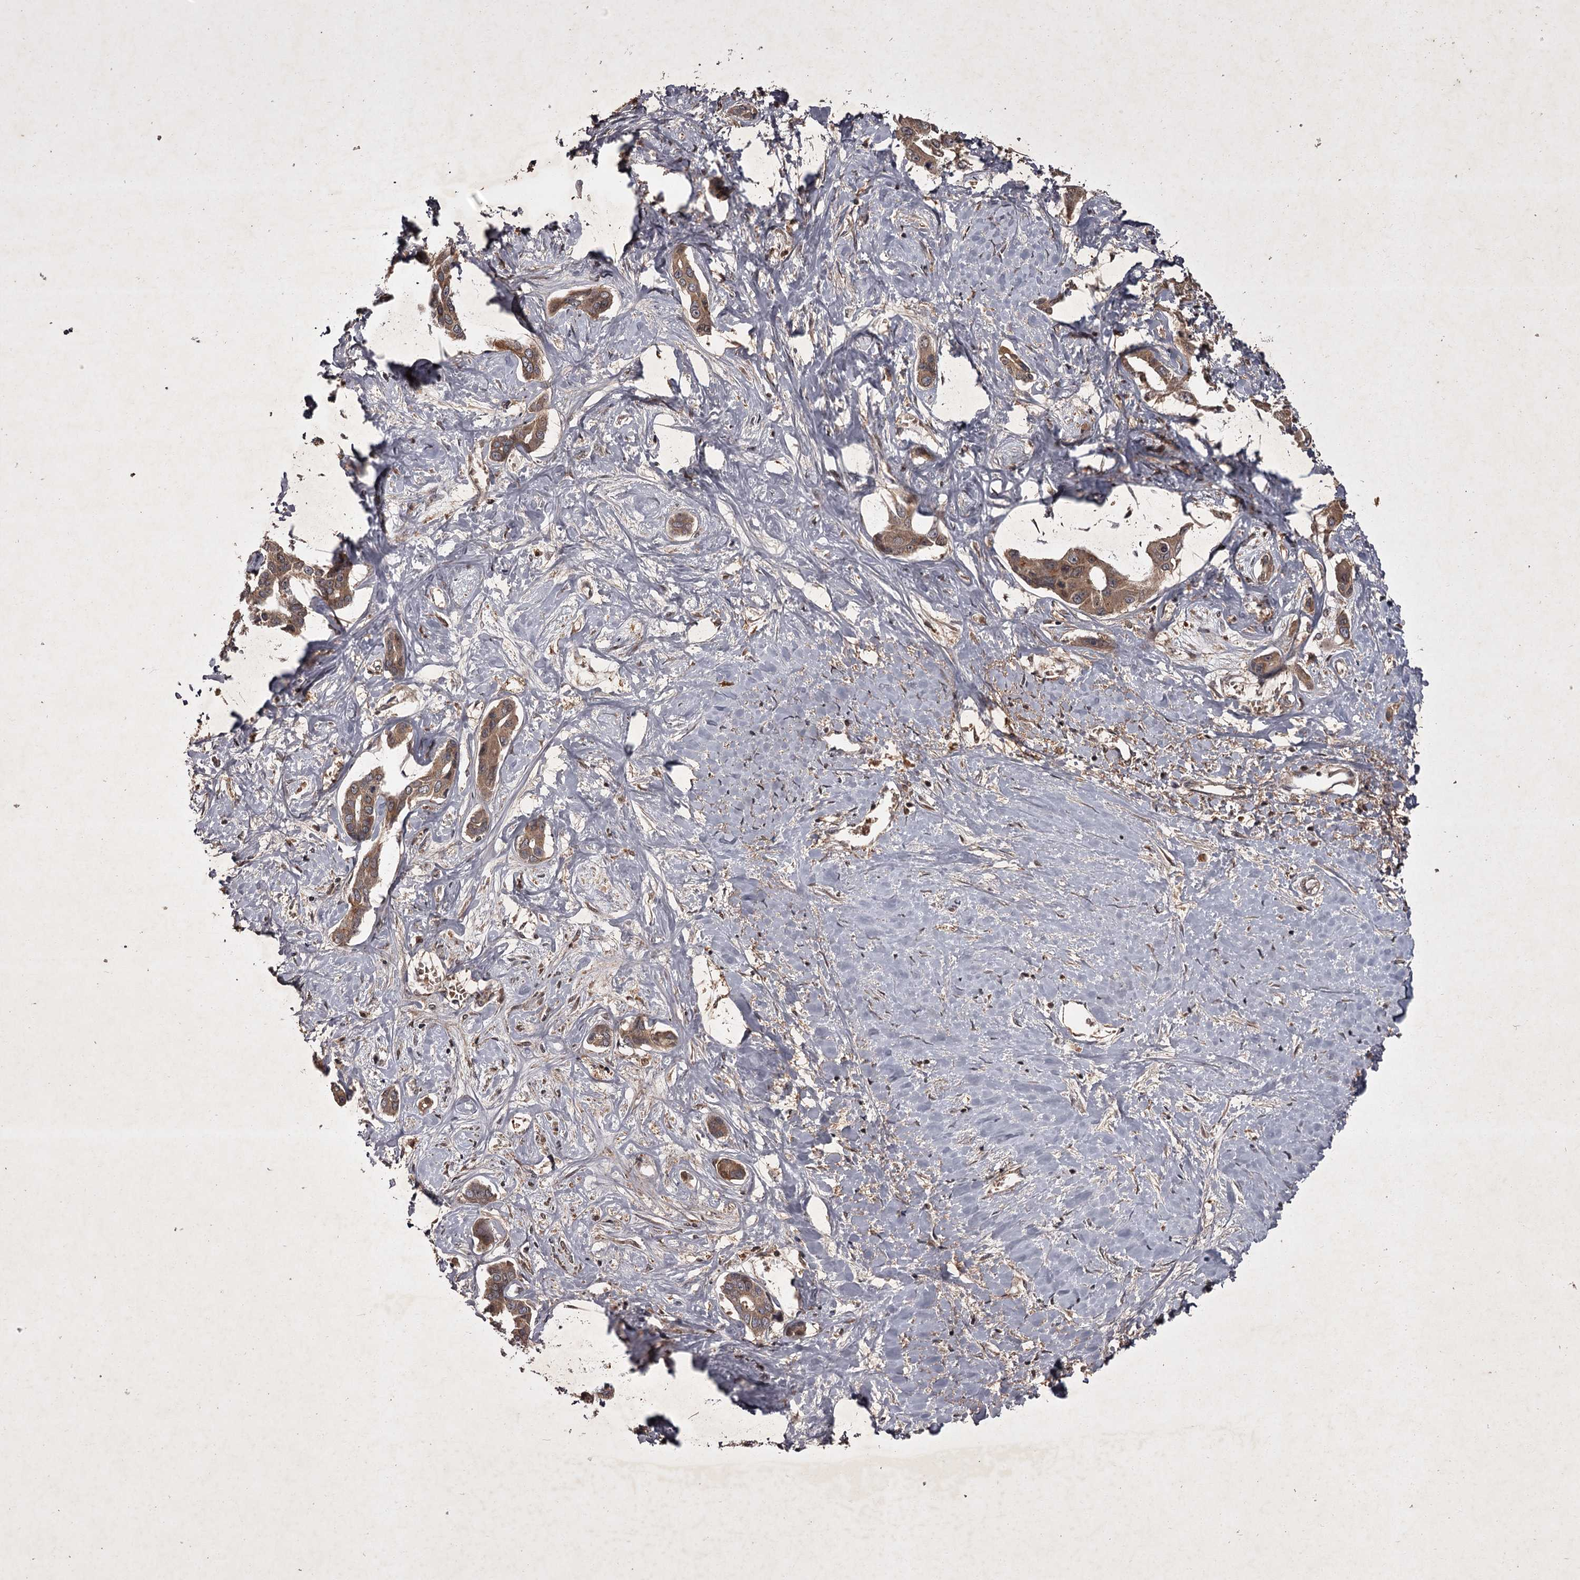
{"staining": {"intensity": "moderate", "quantity": ">75%", "location": "cytoplasmic/membranous"}, "tissue": "liver cancer", "cell_type": "Tumor cells", "image_type": "cancer", "snomed": [{"axis": "morphology", "description": "Cholangiocarcinoma"}, {"axis": "topography", "description": "Liver"}], "caption": "Liver cancer was stained to show a protein in brown. There is medium levels of moderate cytoplasmic/membranous expression in about >75% of tumor cells.", "gene": "TBC1D23", "patient": {"sex": "male", "age": 59}}